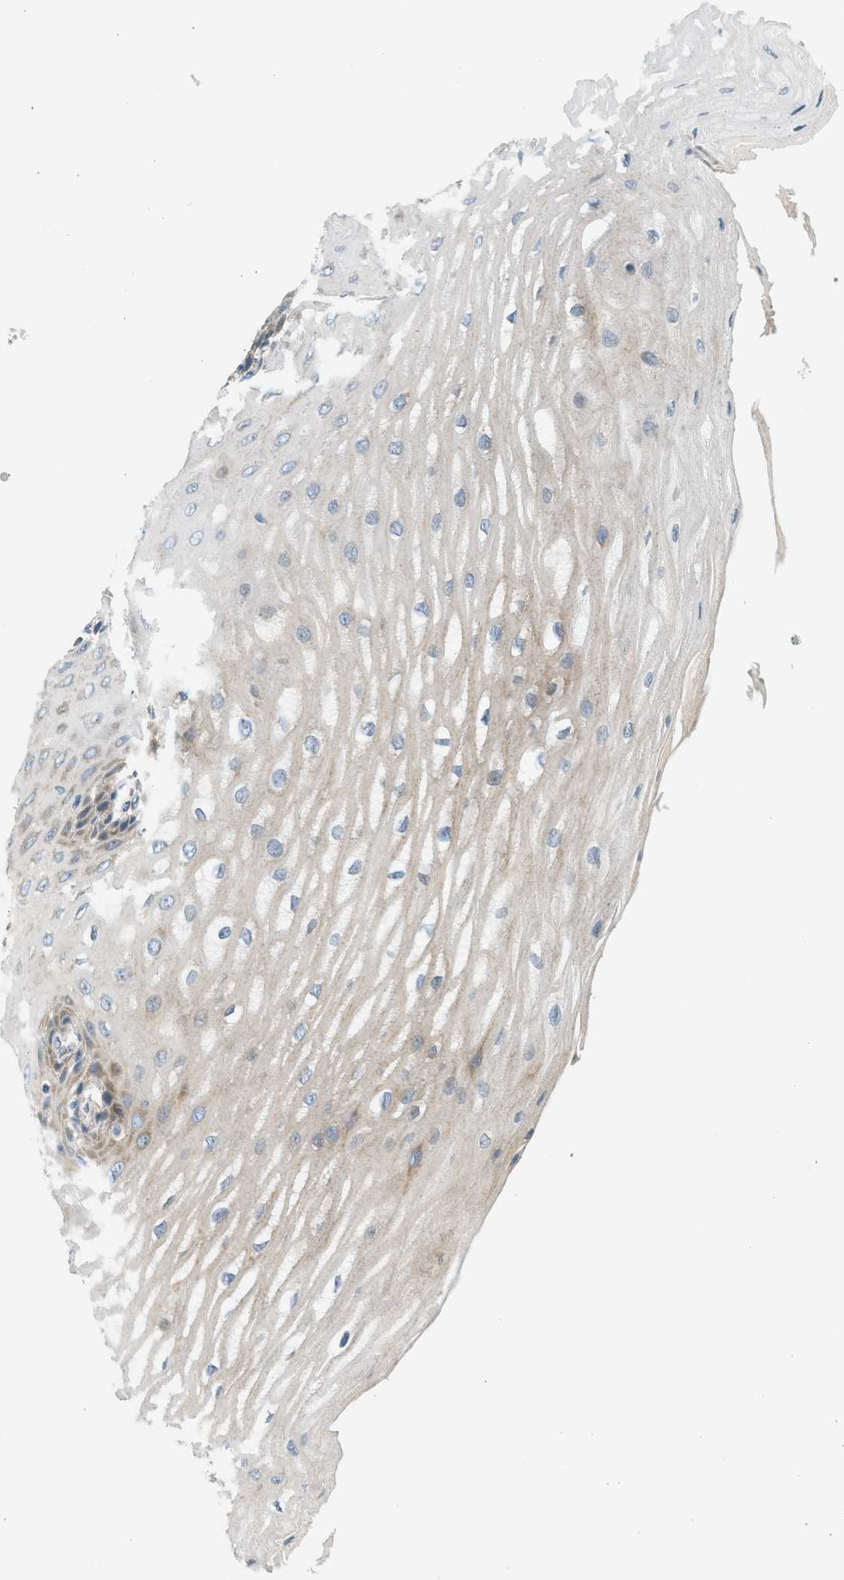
{"staining": {"intensity": "moderate", "quantity": "25%-75%", "location": "cytoplasmic/membranous"}, "tissue": "esophagus", "cell_type": "Squamous epithelial cells", "image_type": "normal", "snomed": [{"axis": "morphology", "description": "Normal tissue, NOS"}, {"axis": "topography", "description": "Esophagus"}], "caption": "IHC (DAB (3,3'-diaminobenzidine)) staining of benign esophagus displays moderate cytoplasmic/membranous protein staining in approximately 25%-75% of squamous epithelial cells.", "gene": "KDELR2", "patient": {"sex": "male", "age": 54}}